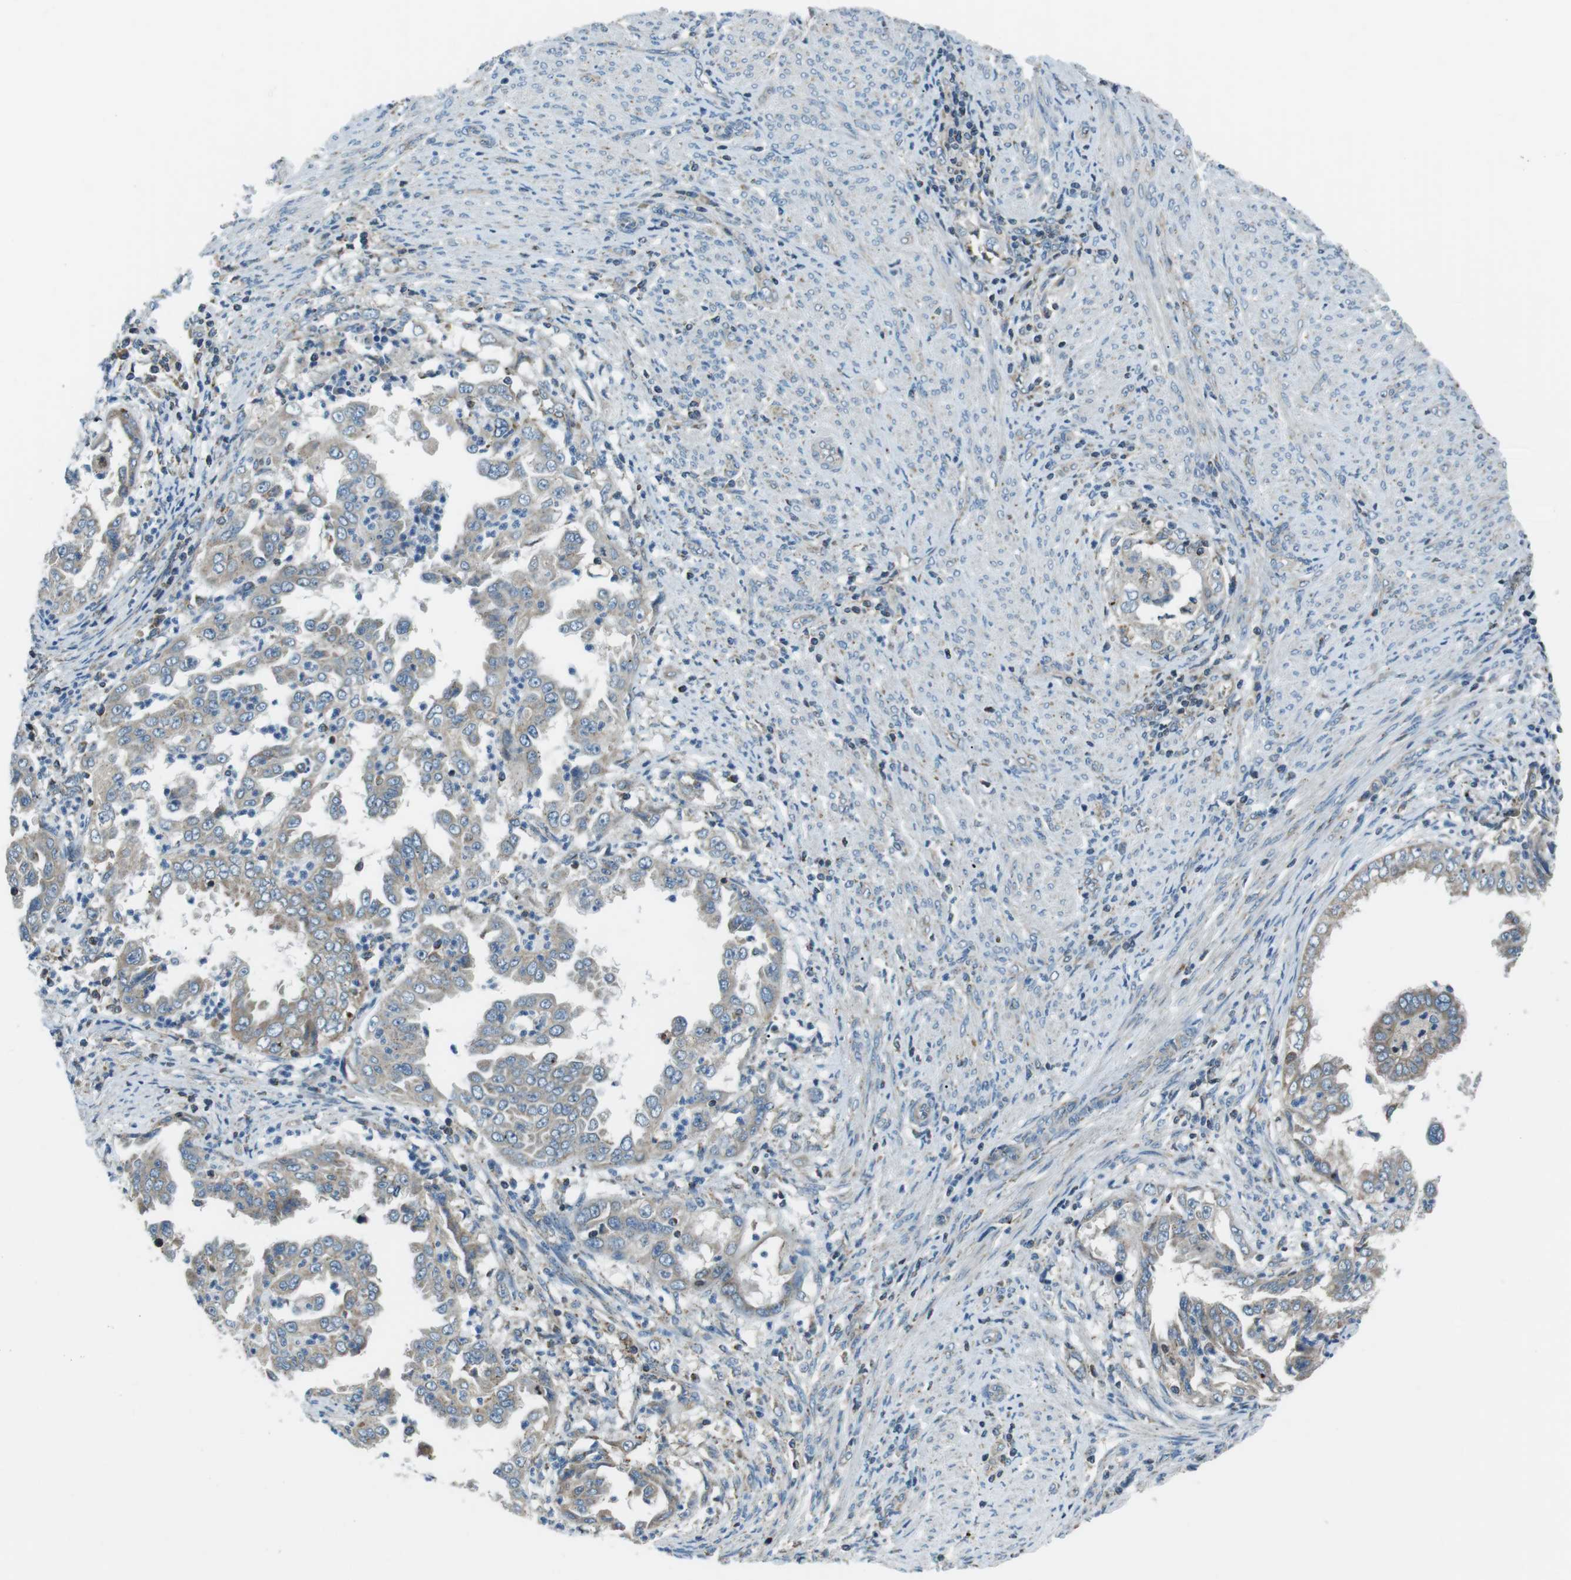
{"staining": {"intensity": "negative", "quantity": "none", "location": "none"}, "tissue": "endometrial cancer", "cell_type": "Tumor cells", "image_type": "cancer", "snomed": [{"axis": "morphology", "description": "Adenocarcinoma, NOS"}, {"axis": "topography", "description": "Endometrium"}], "caption": "There is no significant positivity in tumor cells of adenocarcinoma (endometrial).", "gene": "FAM3B", "patient": {"sex": "female", "age": 85}}